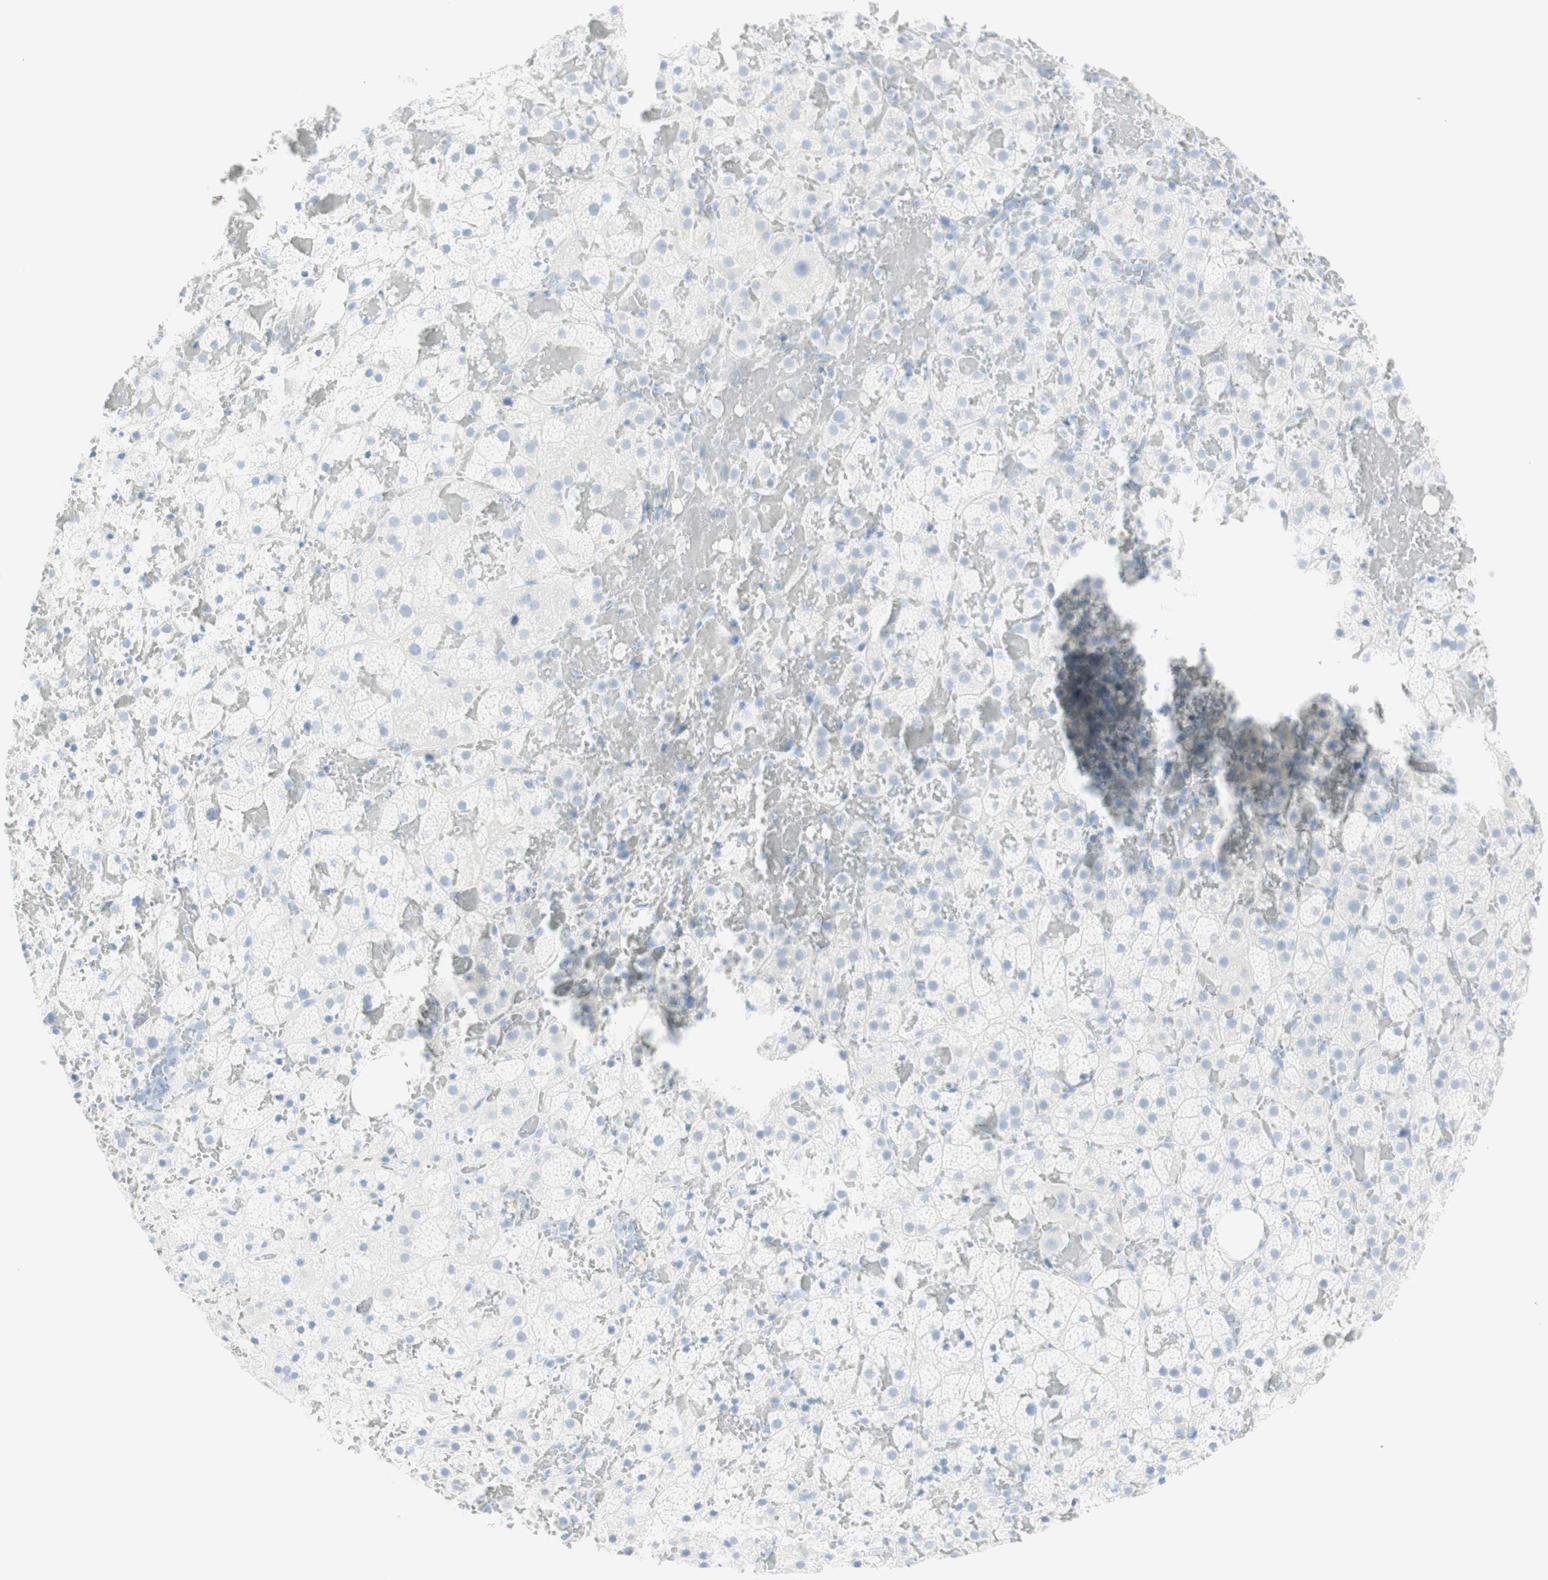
{"staining": {"intensity": "negative", "quantity": "none", "location": "none"}, "tissue": "adrenal gland", "cell_type": "Glandular cells", "image_type": "normal", "snomed": [{"axis": "morphology", "description": "Normal tissue, NOS"}, {"axis": "topography", "description": "Adrenal gland"}], "caption": "Adrenal gland was stained to show a protein in brown. There is no significant positivity in glandular cells. (Immunohistochemistry (ihc), brightfield microscopy, high magnification).", "gene": "NAPSA", "patient": {"sex": "female", "age": 59}}